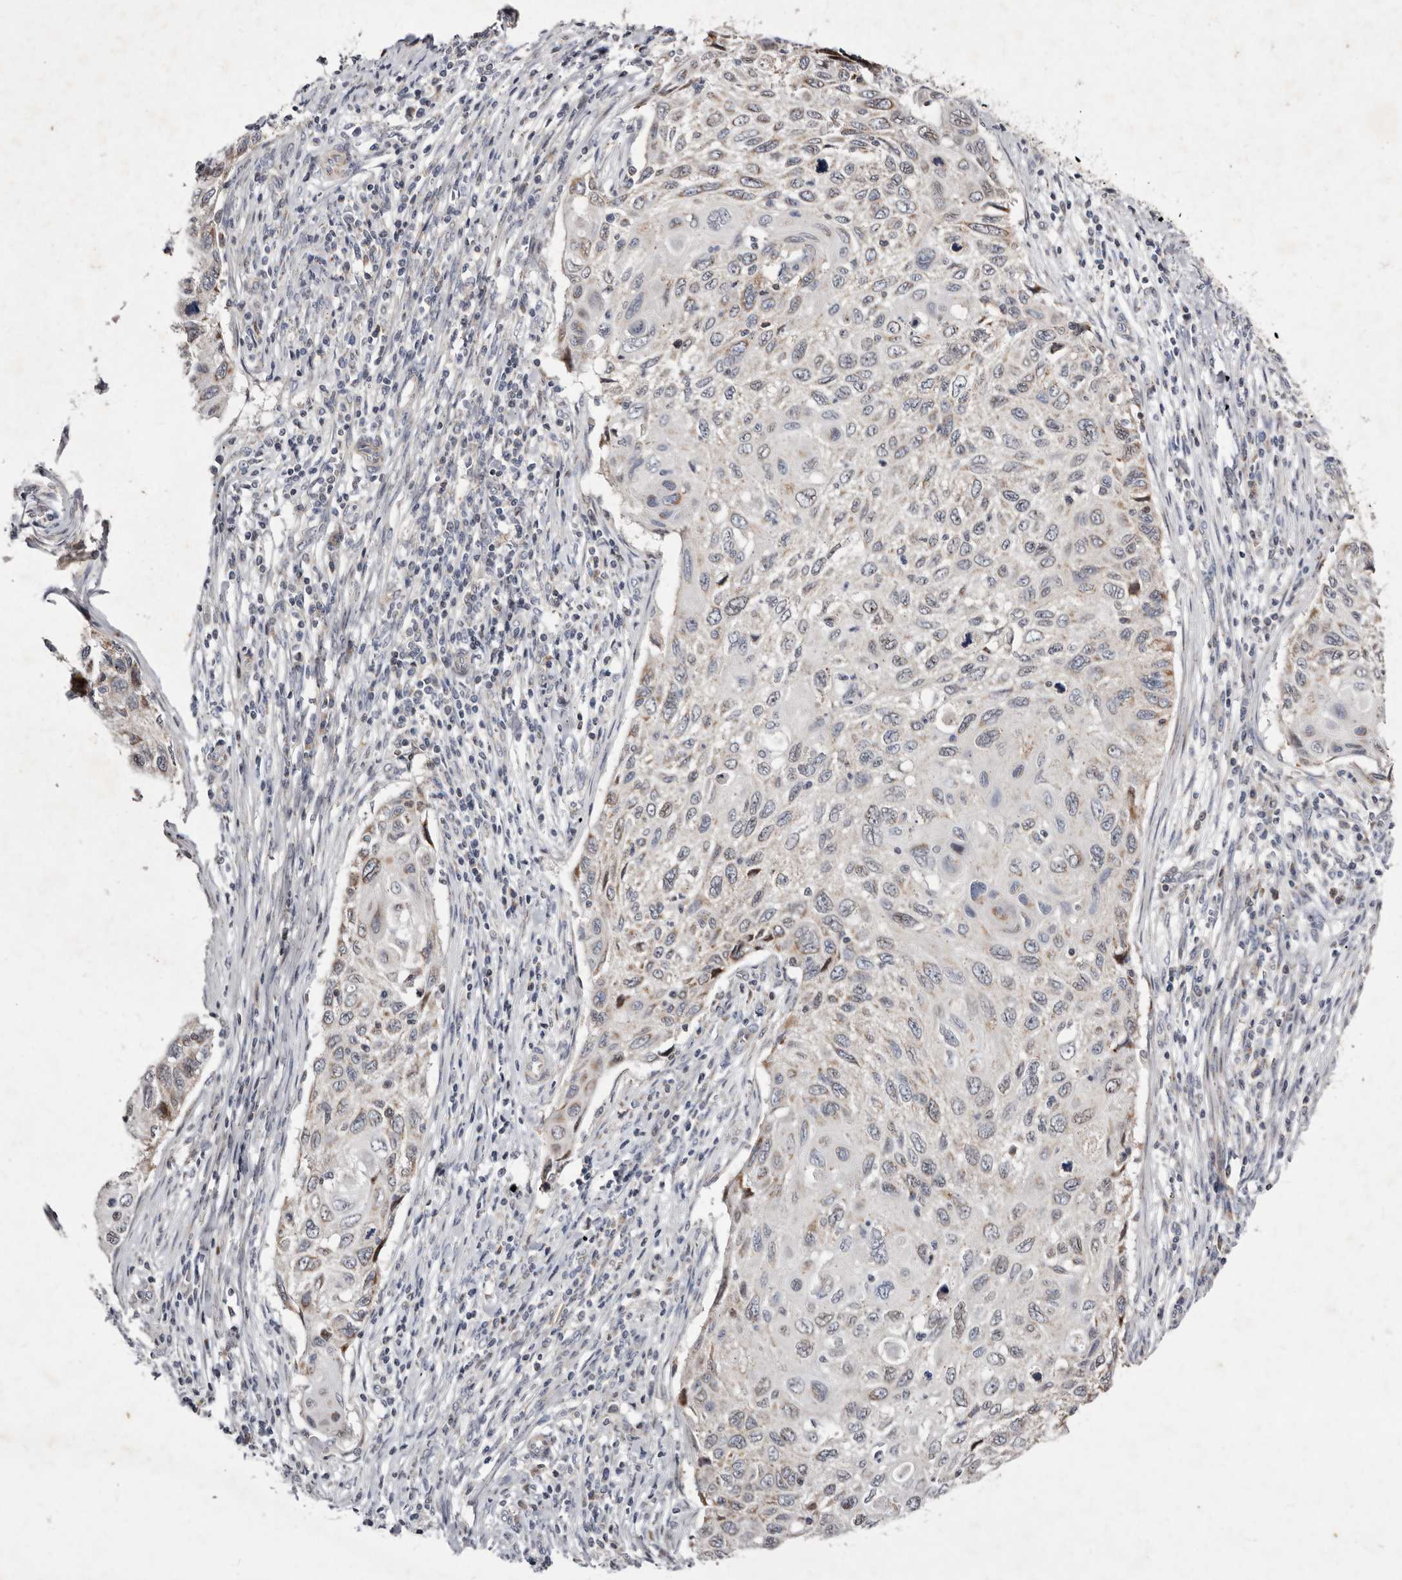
{"staining": {"intensity": "moderate", "quantity": "25%-75%", "location": "cytoplasmic/membranous"}, "tissue": "cervical cancer", "cell_type": "Tumor cells", "image_type": "cancer", "snomed": [{"axis": "morphology", "description": "Squamous cell carcinoma, NOS"}, {"axis": "topography", "description": "Cervix"}], "caption": "IHC image of neoplastic tissue: human squamous cell carcinoma (cervical) stained using immunohistochemistry shows medium levels of moderate protein expression localized specifically in the cytoplasmic/membranous of tumor cells, appearing as a cytoplasmic/membranous brown color.", "gene": "TIMM17B", "patient": {"sex": "female", "age": 70}}